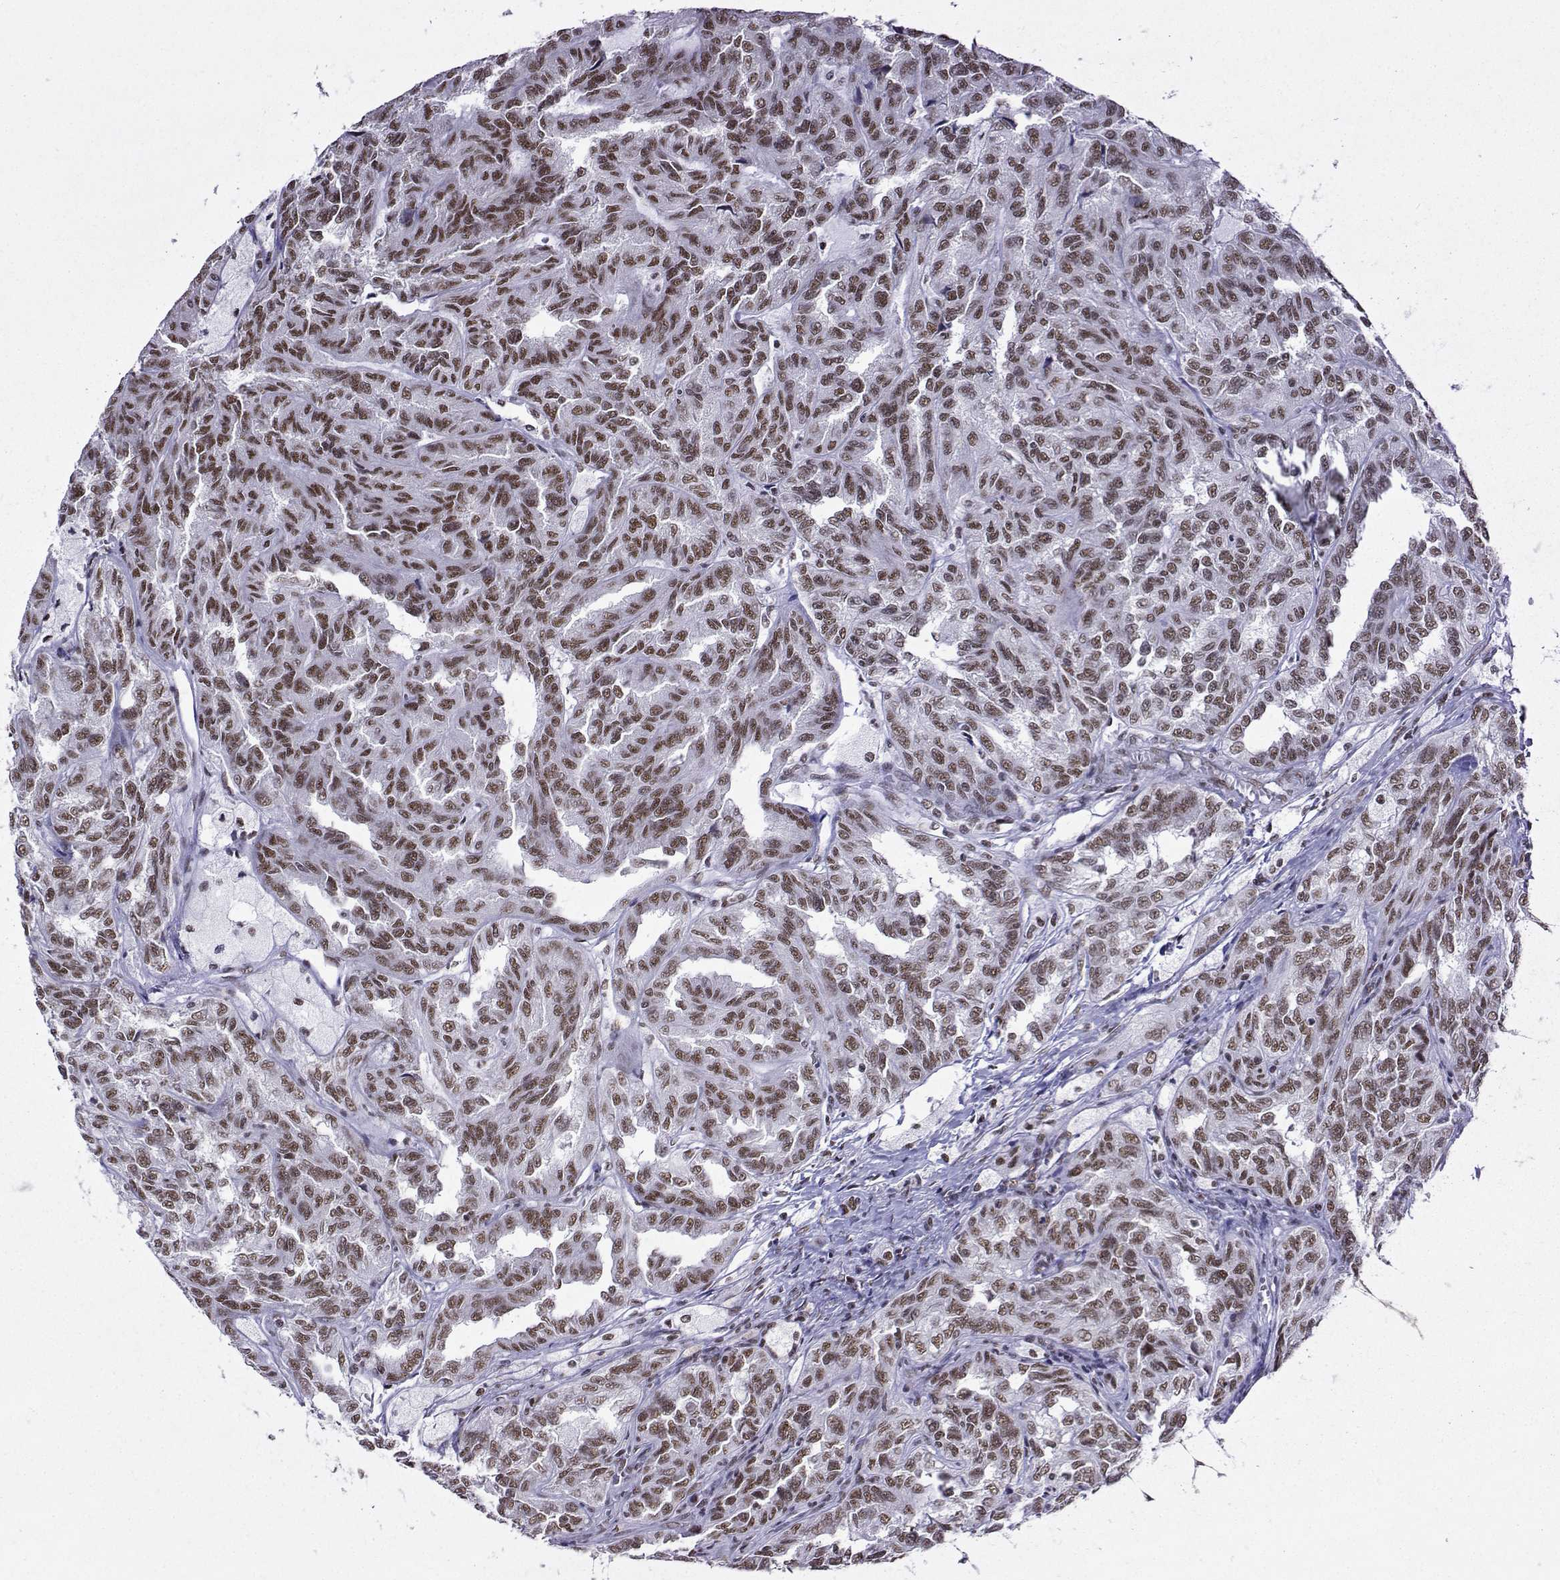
{"staining": {"intensity": "moderate", "quantity": ">75%", "location": "nuclear"}, "tissue": "renal cancer", "cell_type": "Tumor cells", "image_type": "cancer", "snomed": [{"axis": "morphology", "description": "Adenocarcinoma, NOS"}, {"axis": "topography", "description": "Kidney"}], "caption": "This photomicrograph exhibits IHC staining of human renal adenocarcinoma, with medium moderate nuclear positivity in approximately >75% of tumor cells.", "gene": "SNRPB2", "patient": {"sex": "male", "age": 79}}